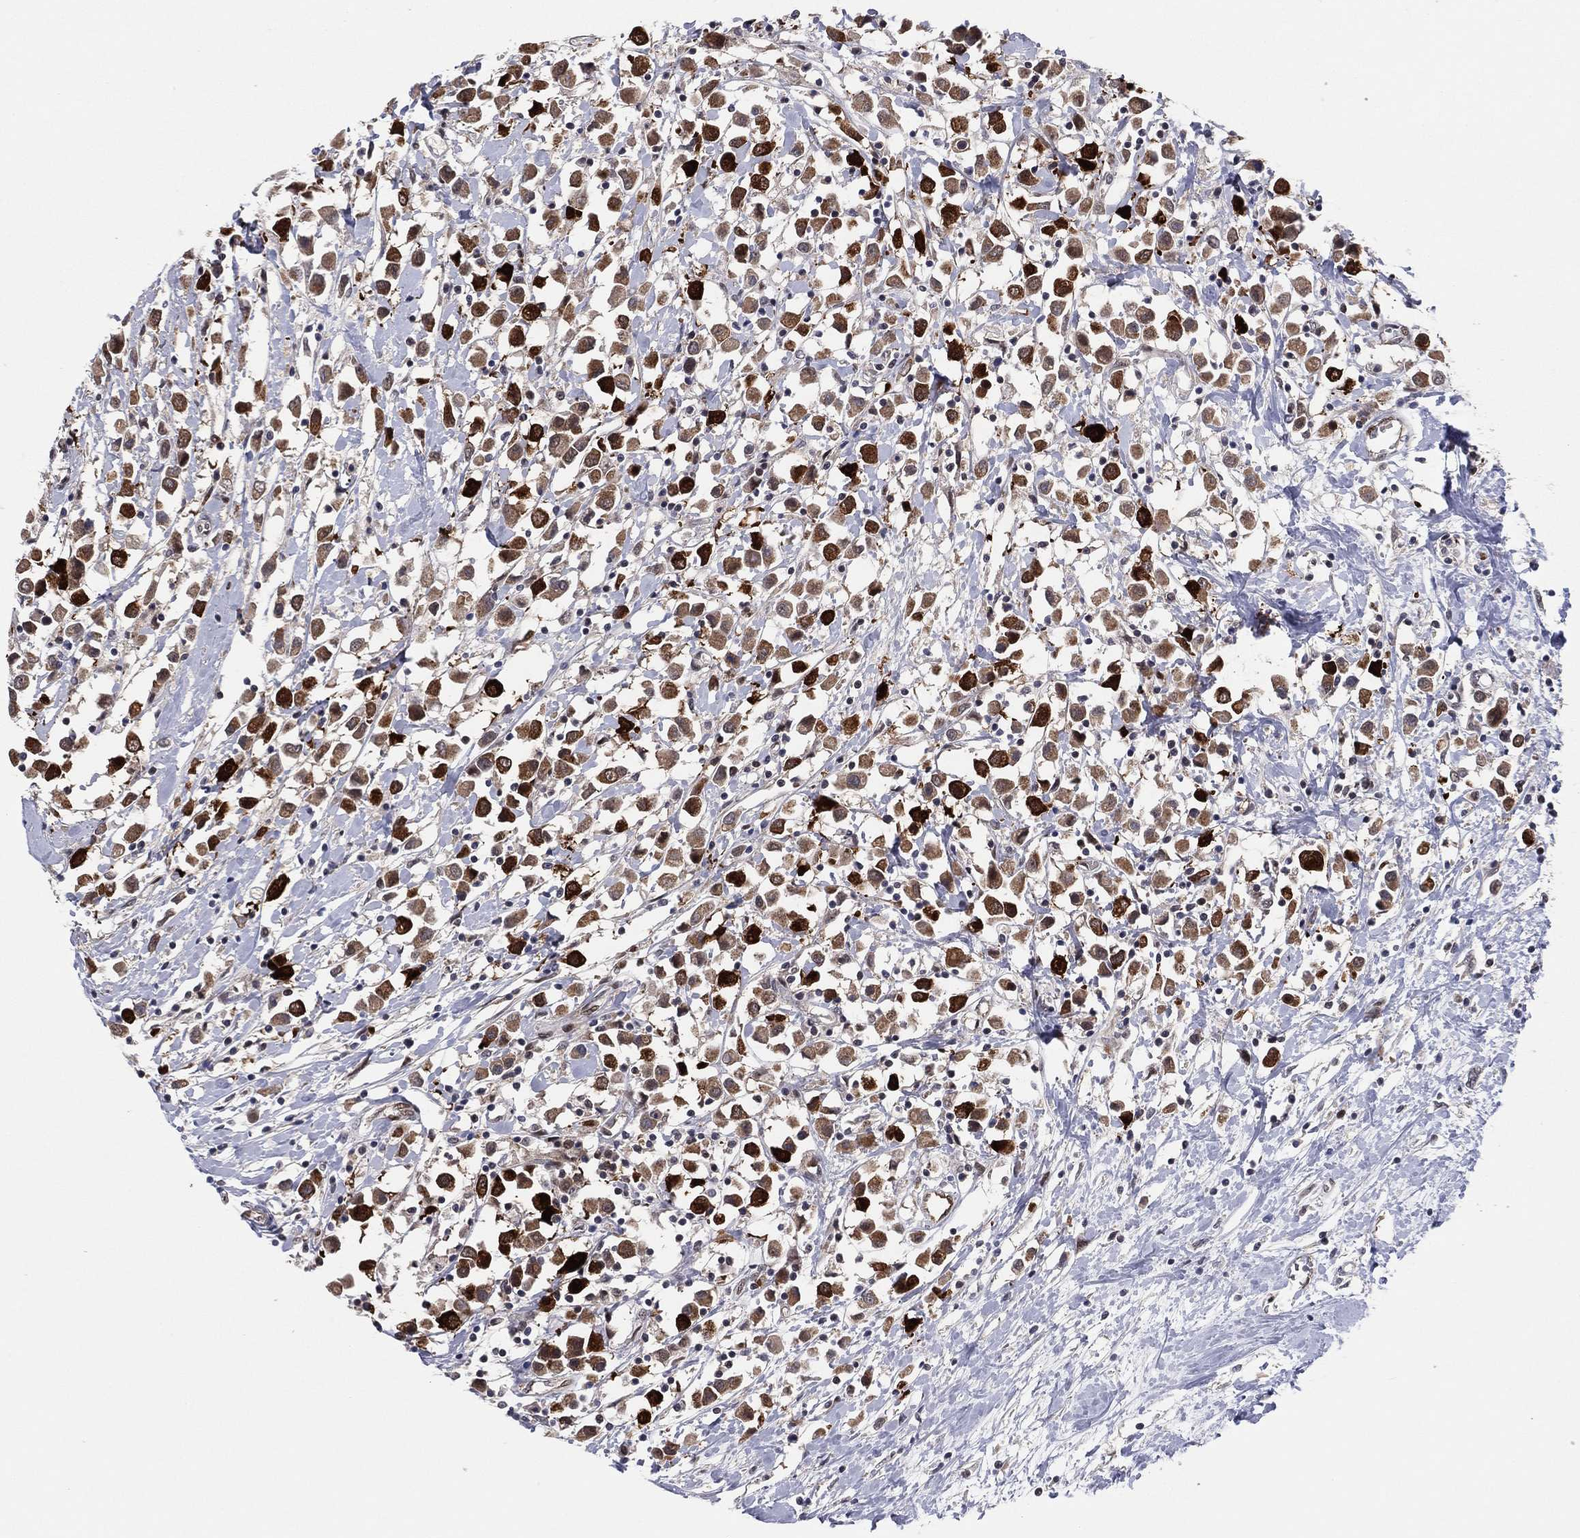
{"staining": {"intensity": "strong", "quantity": "<25%", "location": "cytoplasmic/membranous"}, "tissue": "breast cancer", "cell_type": "Tumor cells", "image_type": "cancer", "snomed": [{"axis": "morphology", "description": "Duct carcinoma"}, {"axis": "topography", "description": "Breast"}], "caption": "Brown immunohistochemical staining in human infiltrating ductal carcinoma (breast) displays strong cytoplasmic/membranous staining in approximately <25% of tumor cells.", "gene": "SNCG", "patient": {"sex": "female", "age": 61}}